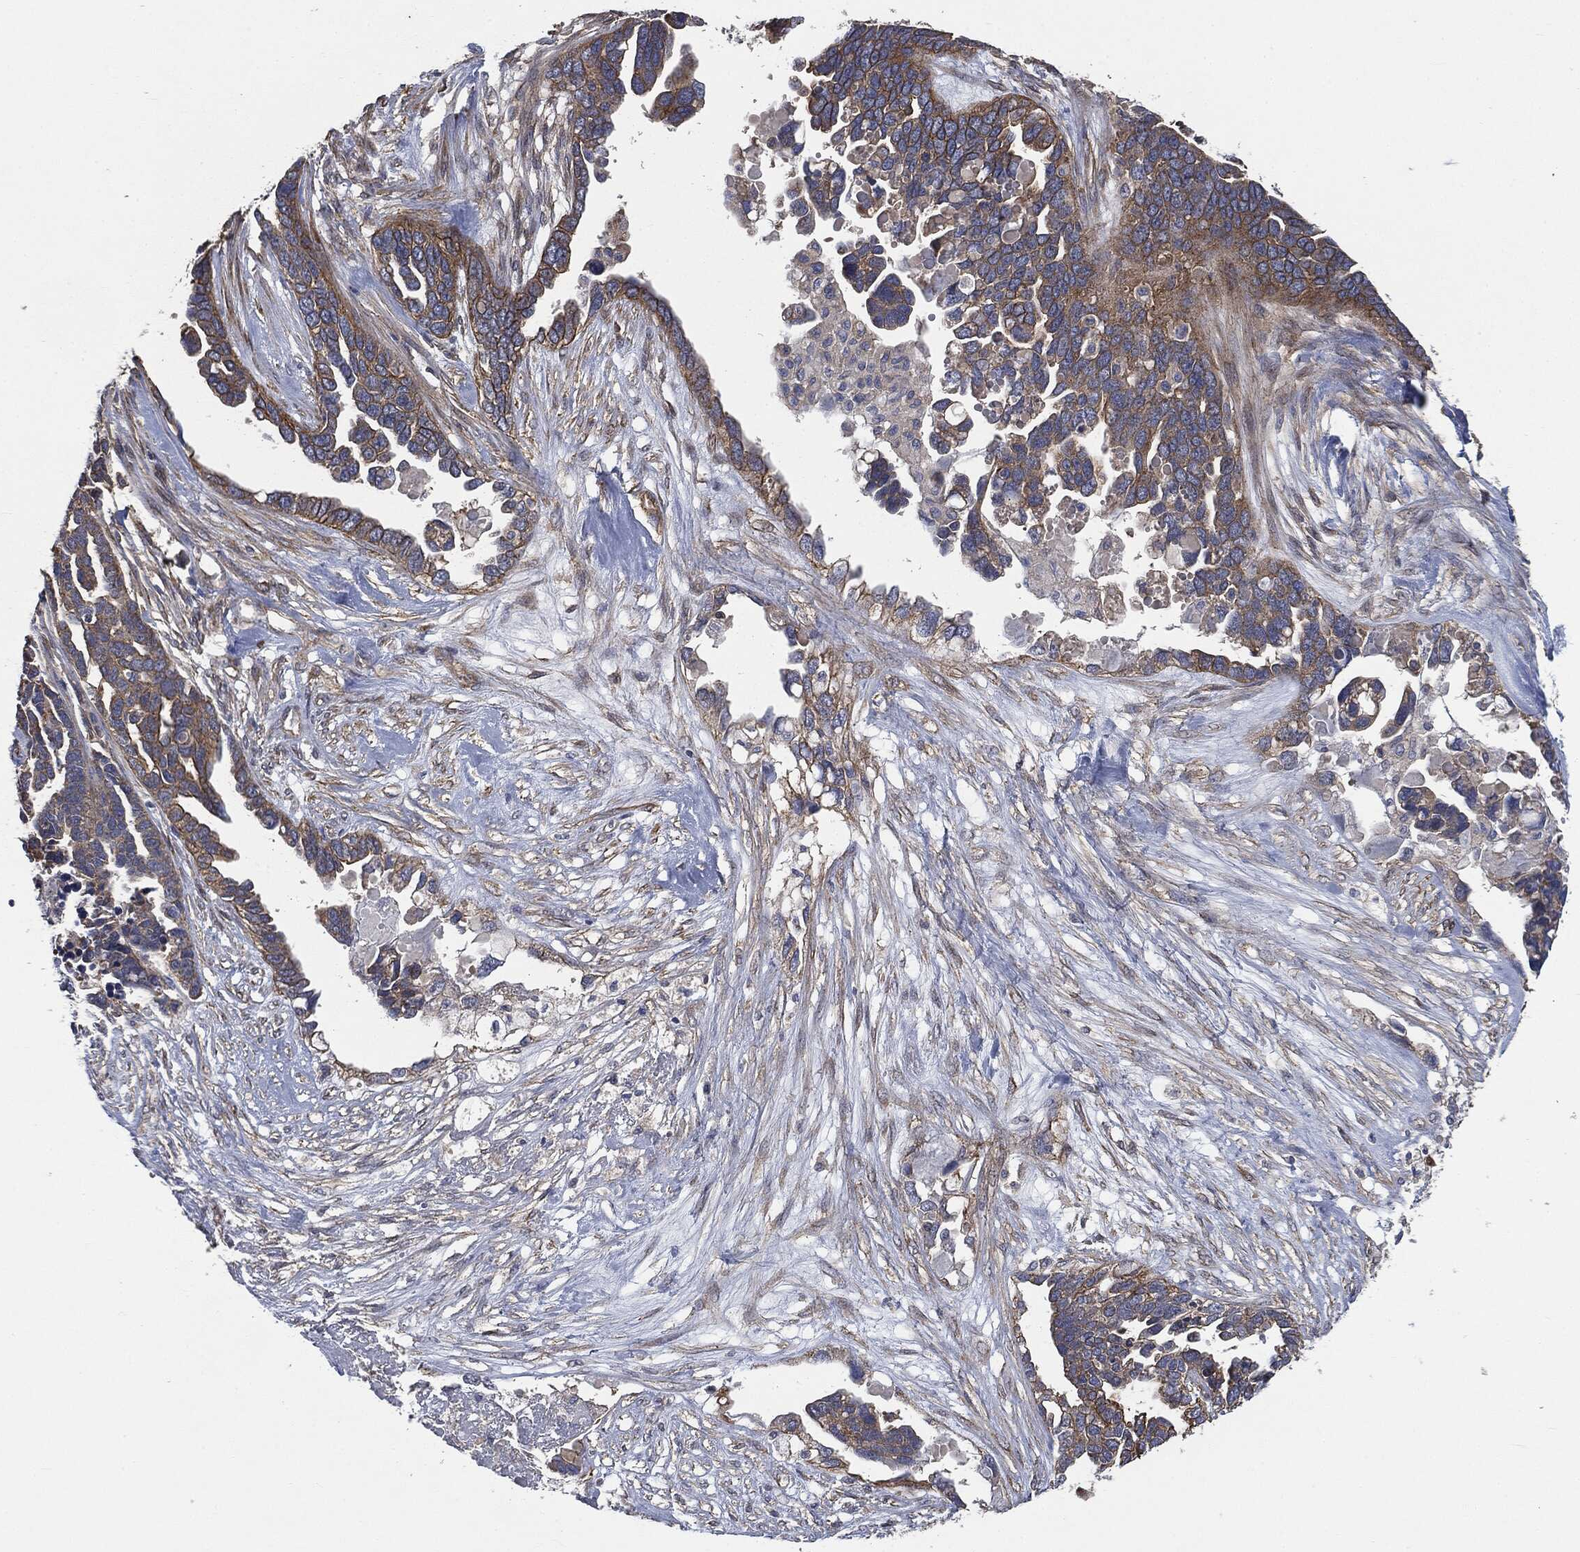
{"staining": {"intensity": "moderate", "quantity": "25%-75%", "location": "cytoplasmic/membranous"}, "tissue": "ovarian cancer", "cell_type": "Tumor cells", "image_type": "cancer", "snomed": [{"axis": "morphology", "description": "Cystadenocarcinoma, serous, NOS"}, {"axis": "topography", "description": "Ovary"}], "caption": "This is an image of immunohistochemistry staining of ovarian cancer, which shows moderate staining in the cytoplasmic/membranous of tumor cells.", "gene": "EPS15L1", "patient": {"sex": "female", "age": 54}}